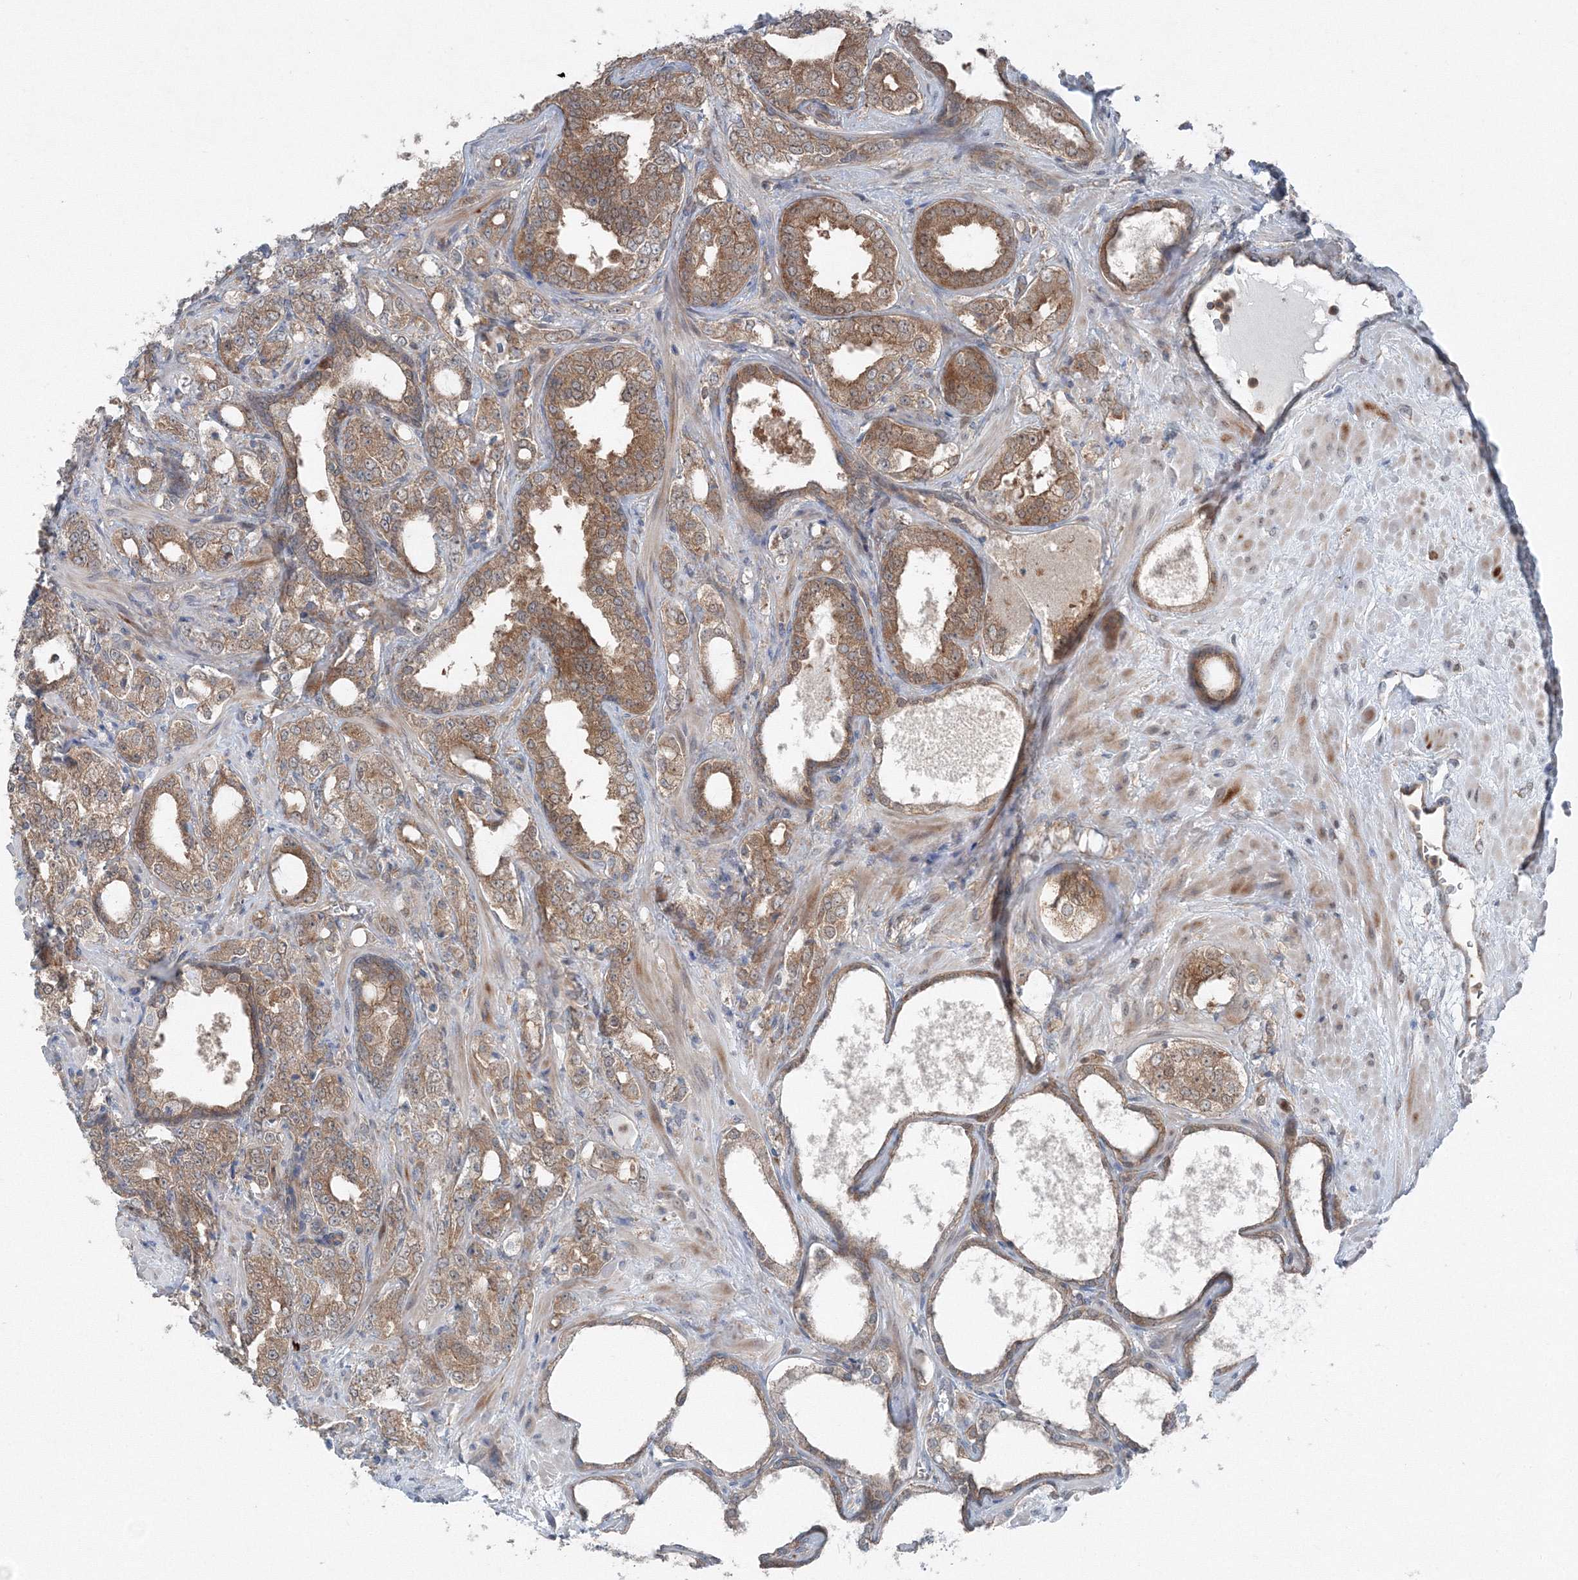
{"staining": {"intensity": "moderate", "quantity": ">75%", "location": "cytoplasmic/membranous"}, "tissue": "prostate cancer", "cell_type": "Tumor cells", "image_type": "cancer", "snomed": [{"axis": "morphology", "description": "Adenocarcinoma, High grade"}, {"axis": "topography", "description": "Prostate"}], "caption": "The photomicrograph demonstrates staining of prostate high-grade adenocarcinoma, revealing moderate cytoplasmic/membranous protein expression (brown color) within tumor cells.", "gene": "TPRKB", "patient": {"sex": "male", "age": 64}}